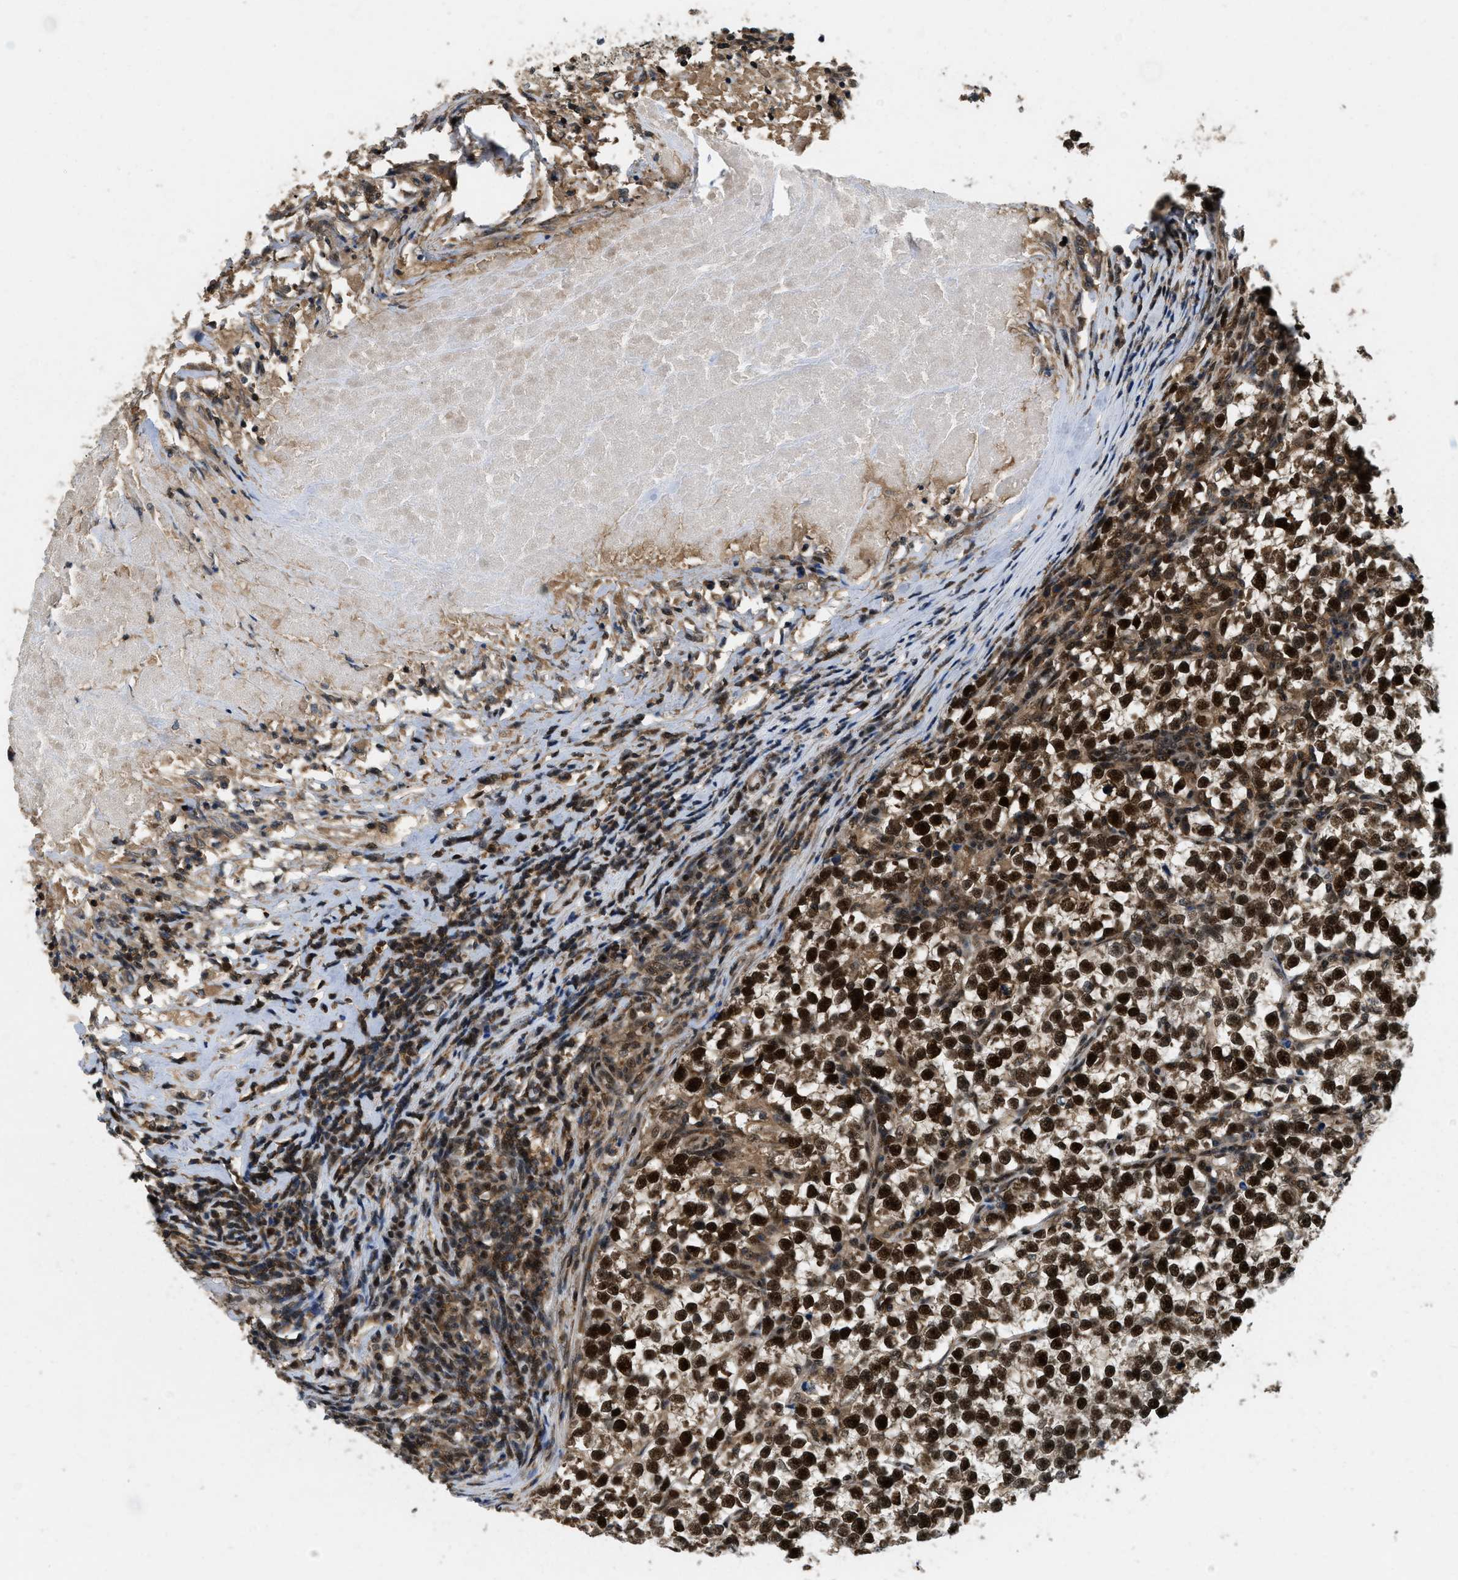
{"staining": {"intensity": "strong", "quantity": ">75%", "location": "cytoplasmic/membranous,nuclear"}, "tissue": "testis cancer", "cell_type": "Tumor cells", "image_type": "cancer", "snomed": [{"axis": "morphology", "description": "Normal tissue, NOS"}, {"axis": "morphology", "description": "Seminoma, NOS"}, {"axis": "topography", "description": "Testis"}], "caption": "This image exhibits immunohistochemistry (IHC) staining of testis seminoma, with high strong cytoplasmic/membranous and nuclear staining in about >75% of tumor cells.", "gene": "ATF7IP", "patient": {"sex": "male", "age": 43}}